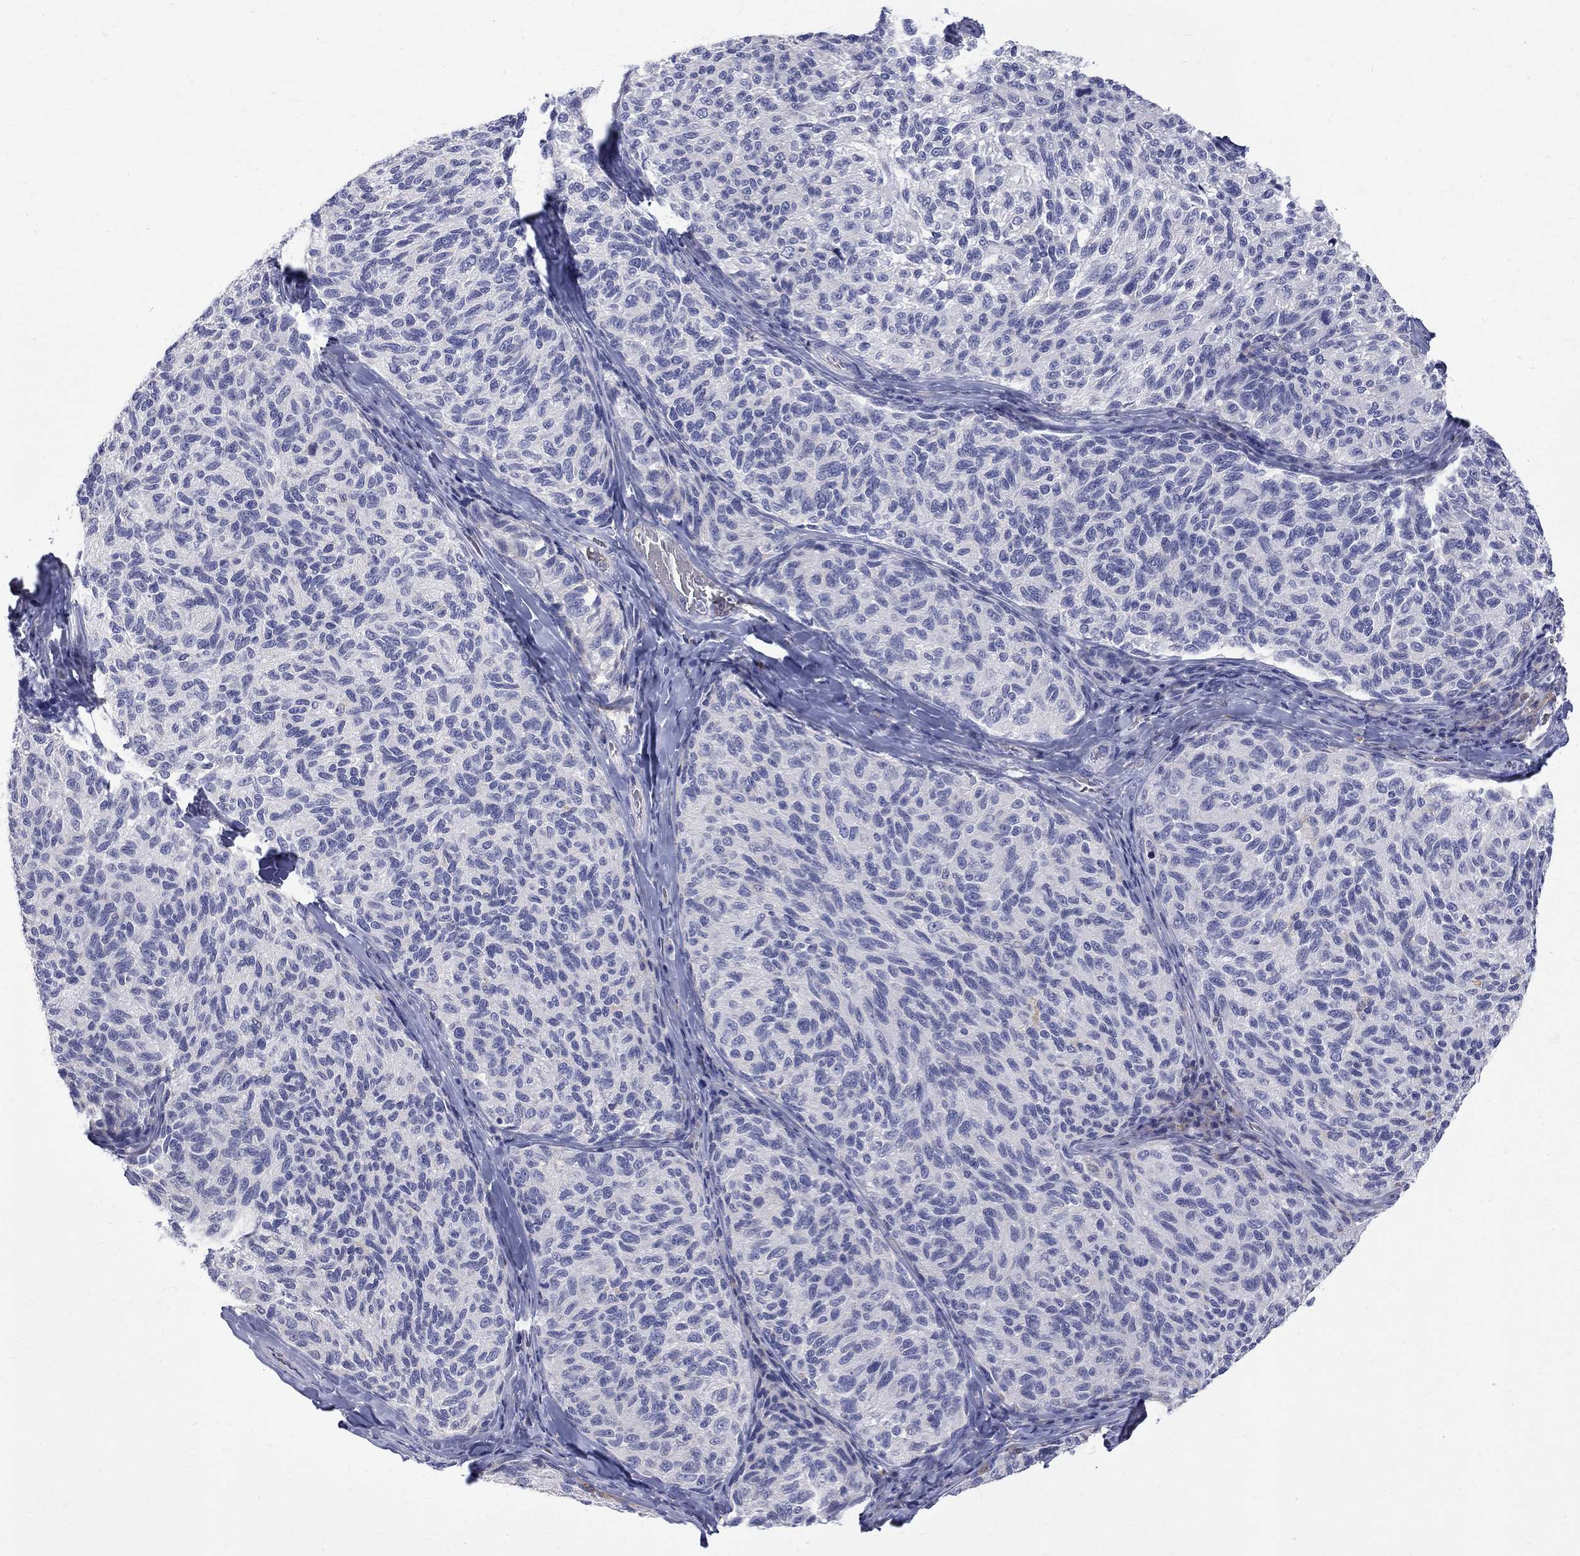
{"staining": {"intensity": "negative", "quantity": "none", "location": "none"}, "tissue": "melanoma", "cell_type": "Tumor cells", "image_type": "cancer", "snomed": [{"axis": "morphology", "description": "Malignant melanoma, NOS"}, {"axis": "topography", "description": "Skin"}], "caption": "Immunohistochemical staining of melanoma displays no significant staining in tumor cells.", "gene": "AGER", "patient": {"sex": "female", "age": 73}}